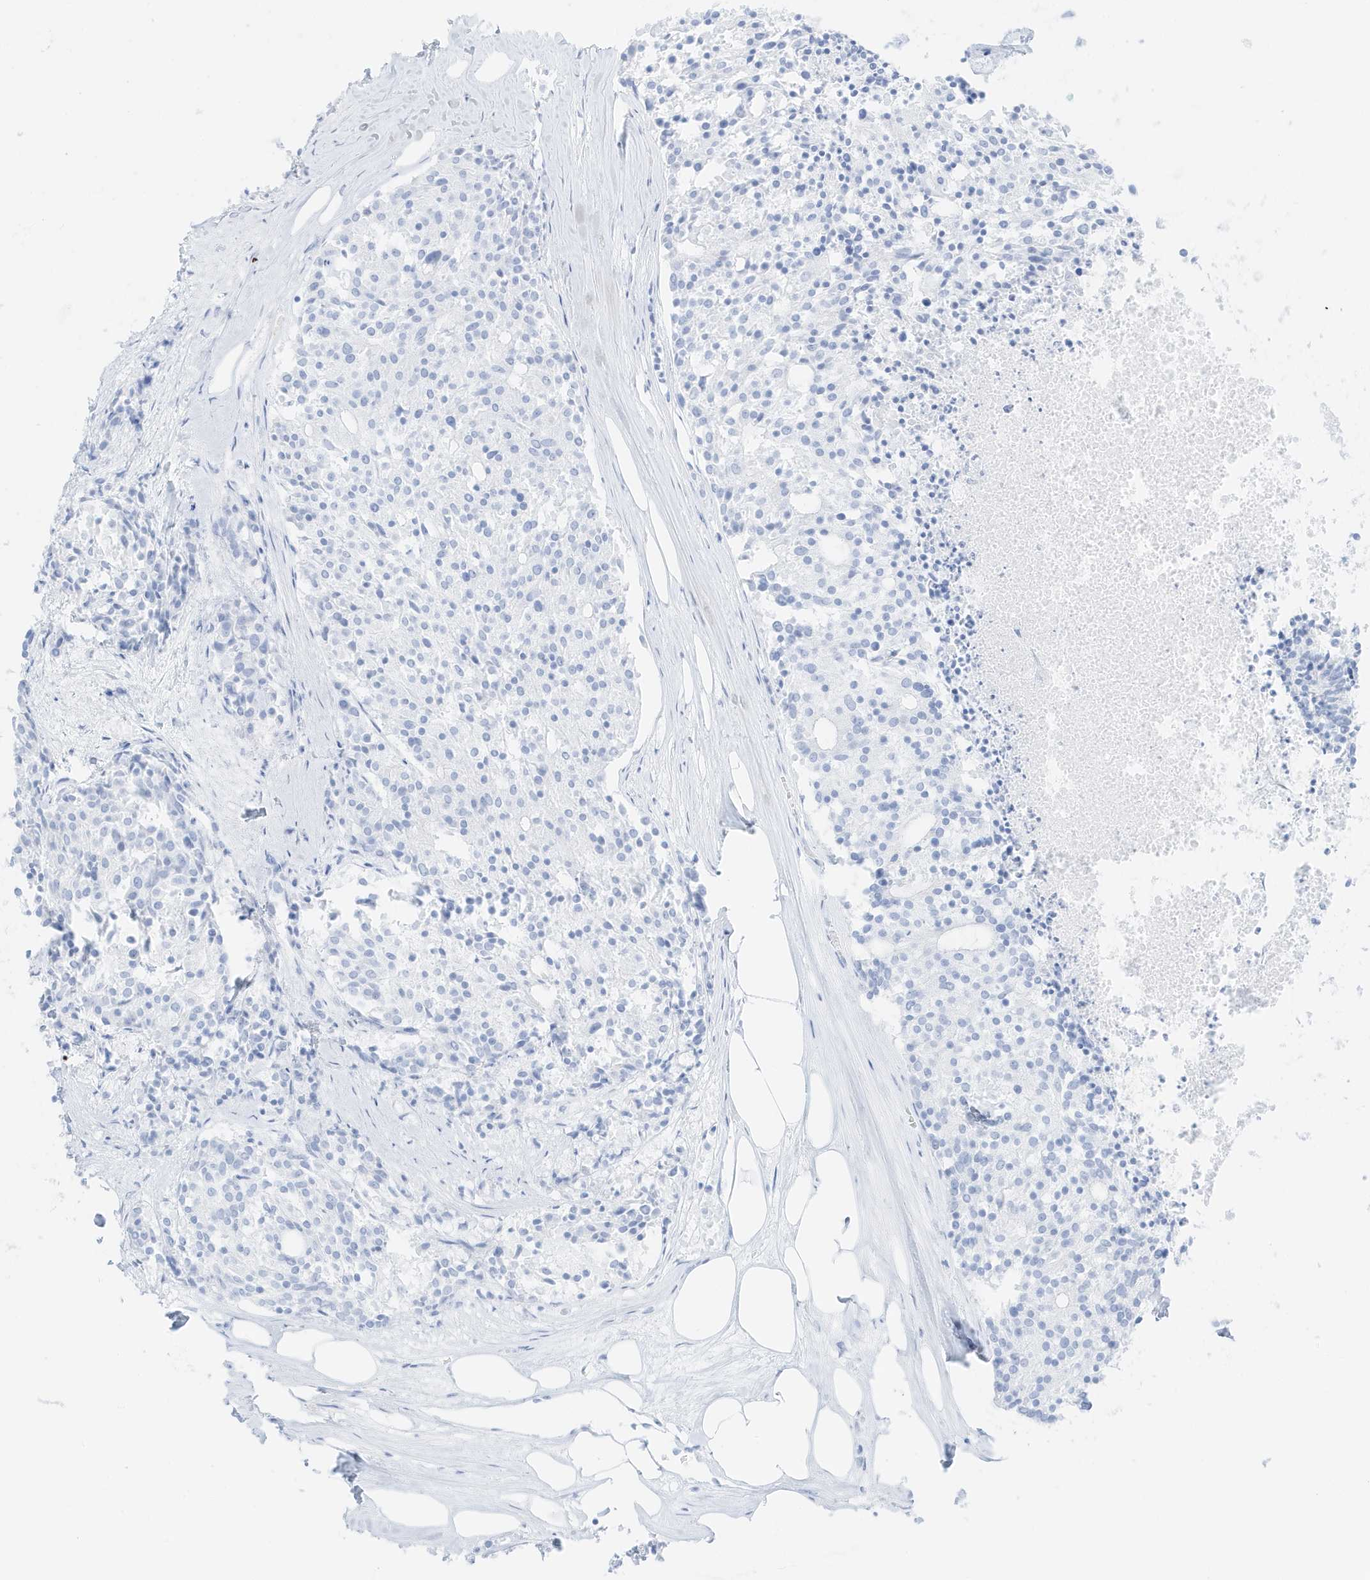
{"staining": {"intensity": "negative", "quantity": "none", "location": "none"}, "tissue": "carcinoid", "cell_type": "Tumor cells", "image_type": "cancer", "snomed": [{"axis": "morphology", "description": "Carcinoid, malignant, NOS"}, {"axis": "topography", "description": "Pancreas"}], "caption": "Tumor cells show no significant staining in malignant carcinoid. (Brightfield microscopy of DAB (3,3'-diaminobenzidine) immunohistochemistry at high magnification).", "gene": "SLC22A13", "patient": {"sex": "female", "age": 54}}